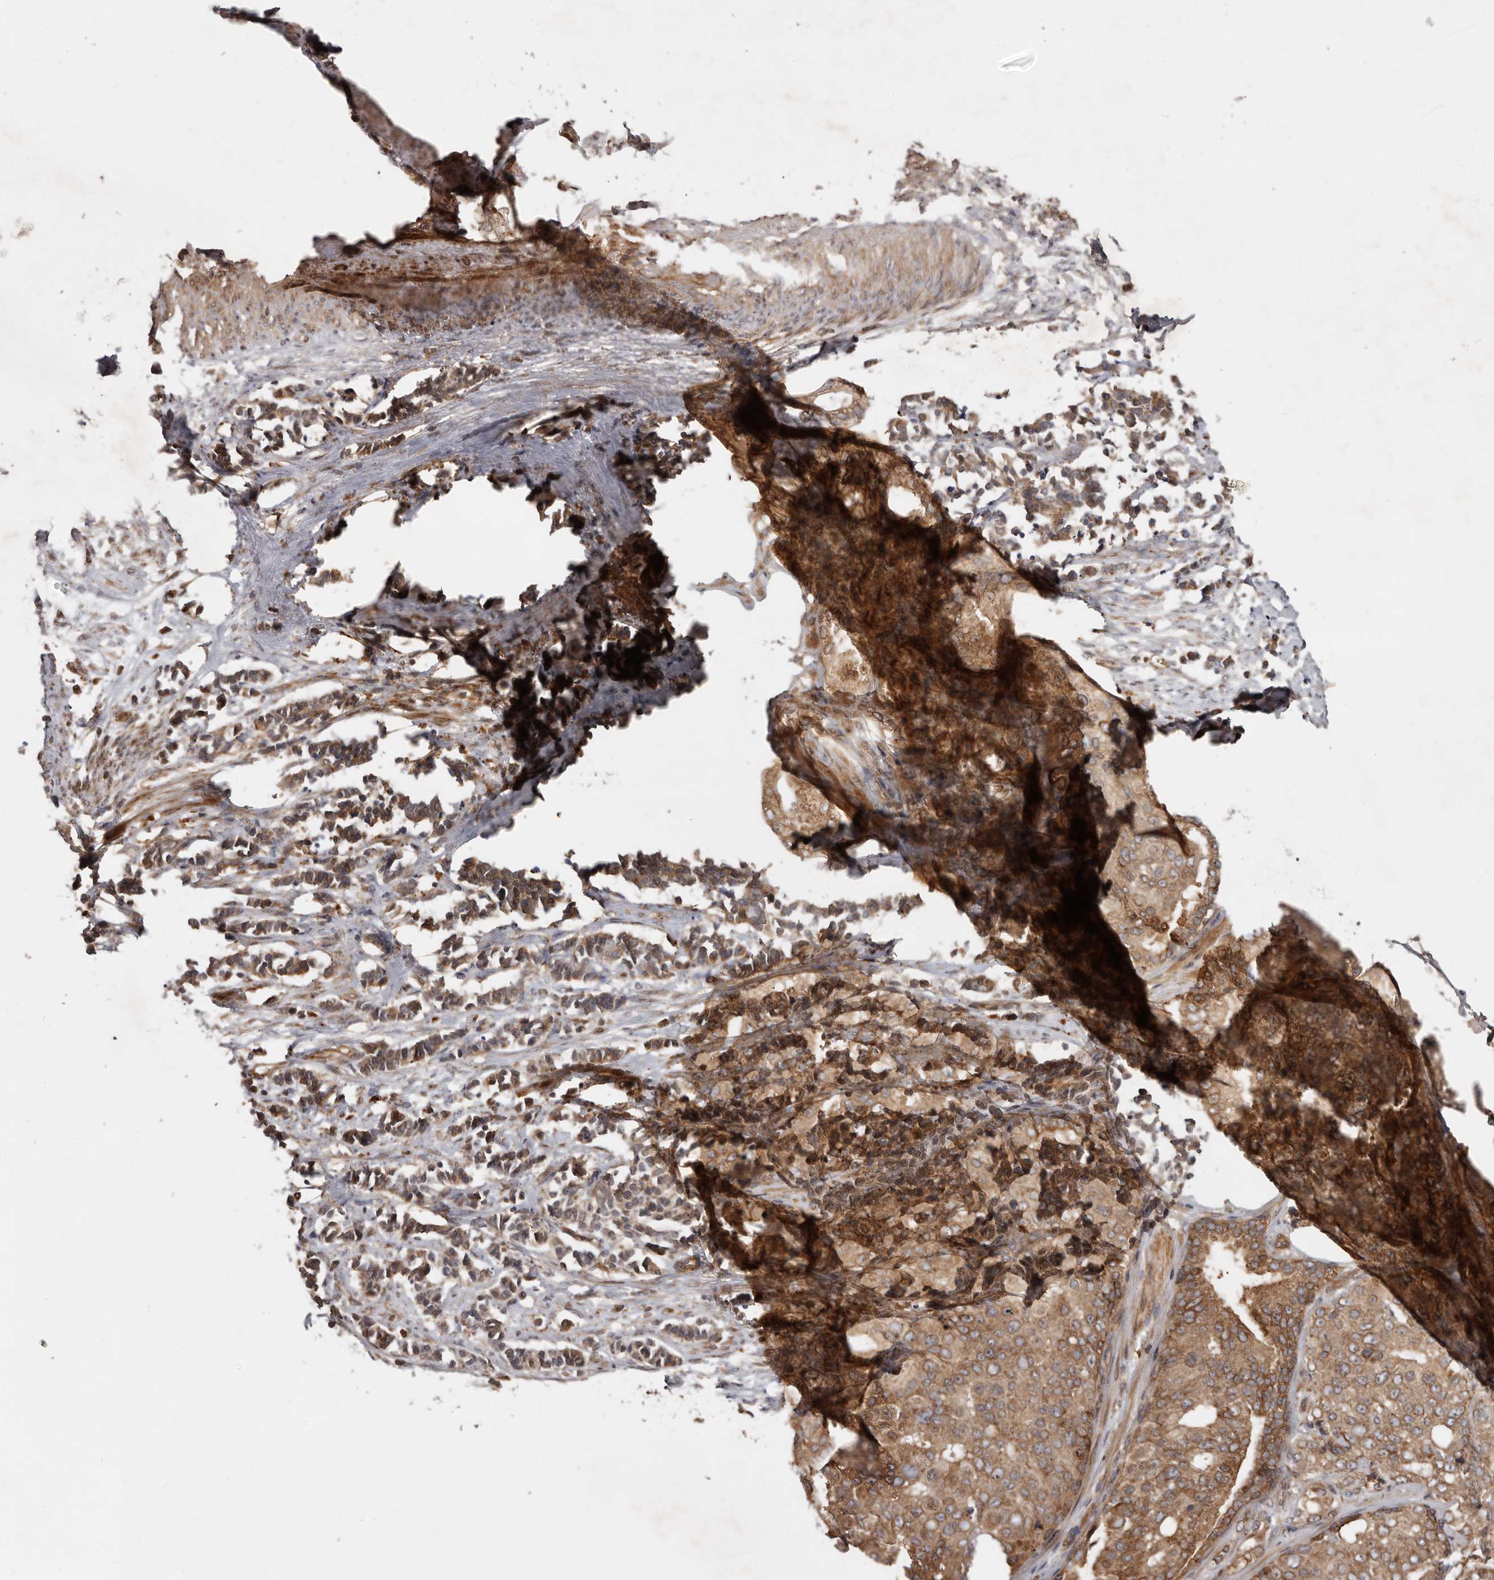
{"staining": {"intensity": "moderate", "quantity": ">75%", "location": "cytoplasmic/membranous"}, "tissue": "cervical cancer", "cell_type": "Tumor cells", "image_type": "cancer", "snomed": [{"axis": "morphology", "description": "Normal tissue, NOS"}, {"axis": "morphology", "description": "Squamous cell carcinoma, NOS"}, {"axis": "topography", "description": "Cervix"}], "caption": "The image exhibits staining of squamous cell carcinoma (cervical), revealing moderate cytoplasmic/membranous protein positivity (brown color) within tumor cells.", "gene": "STK36", "patient": {"sex": "female", "age": 35}}